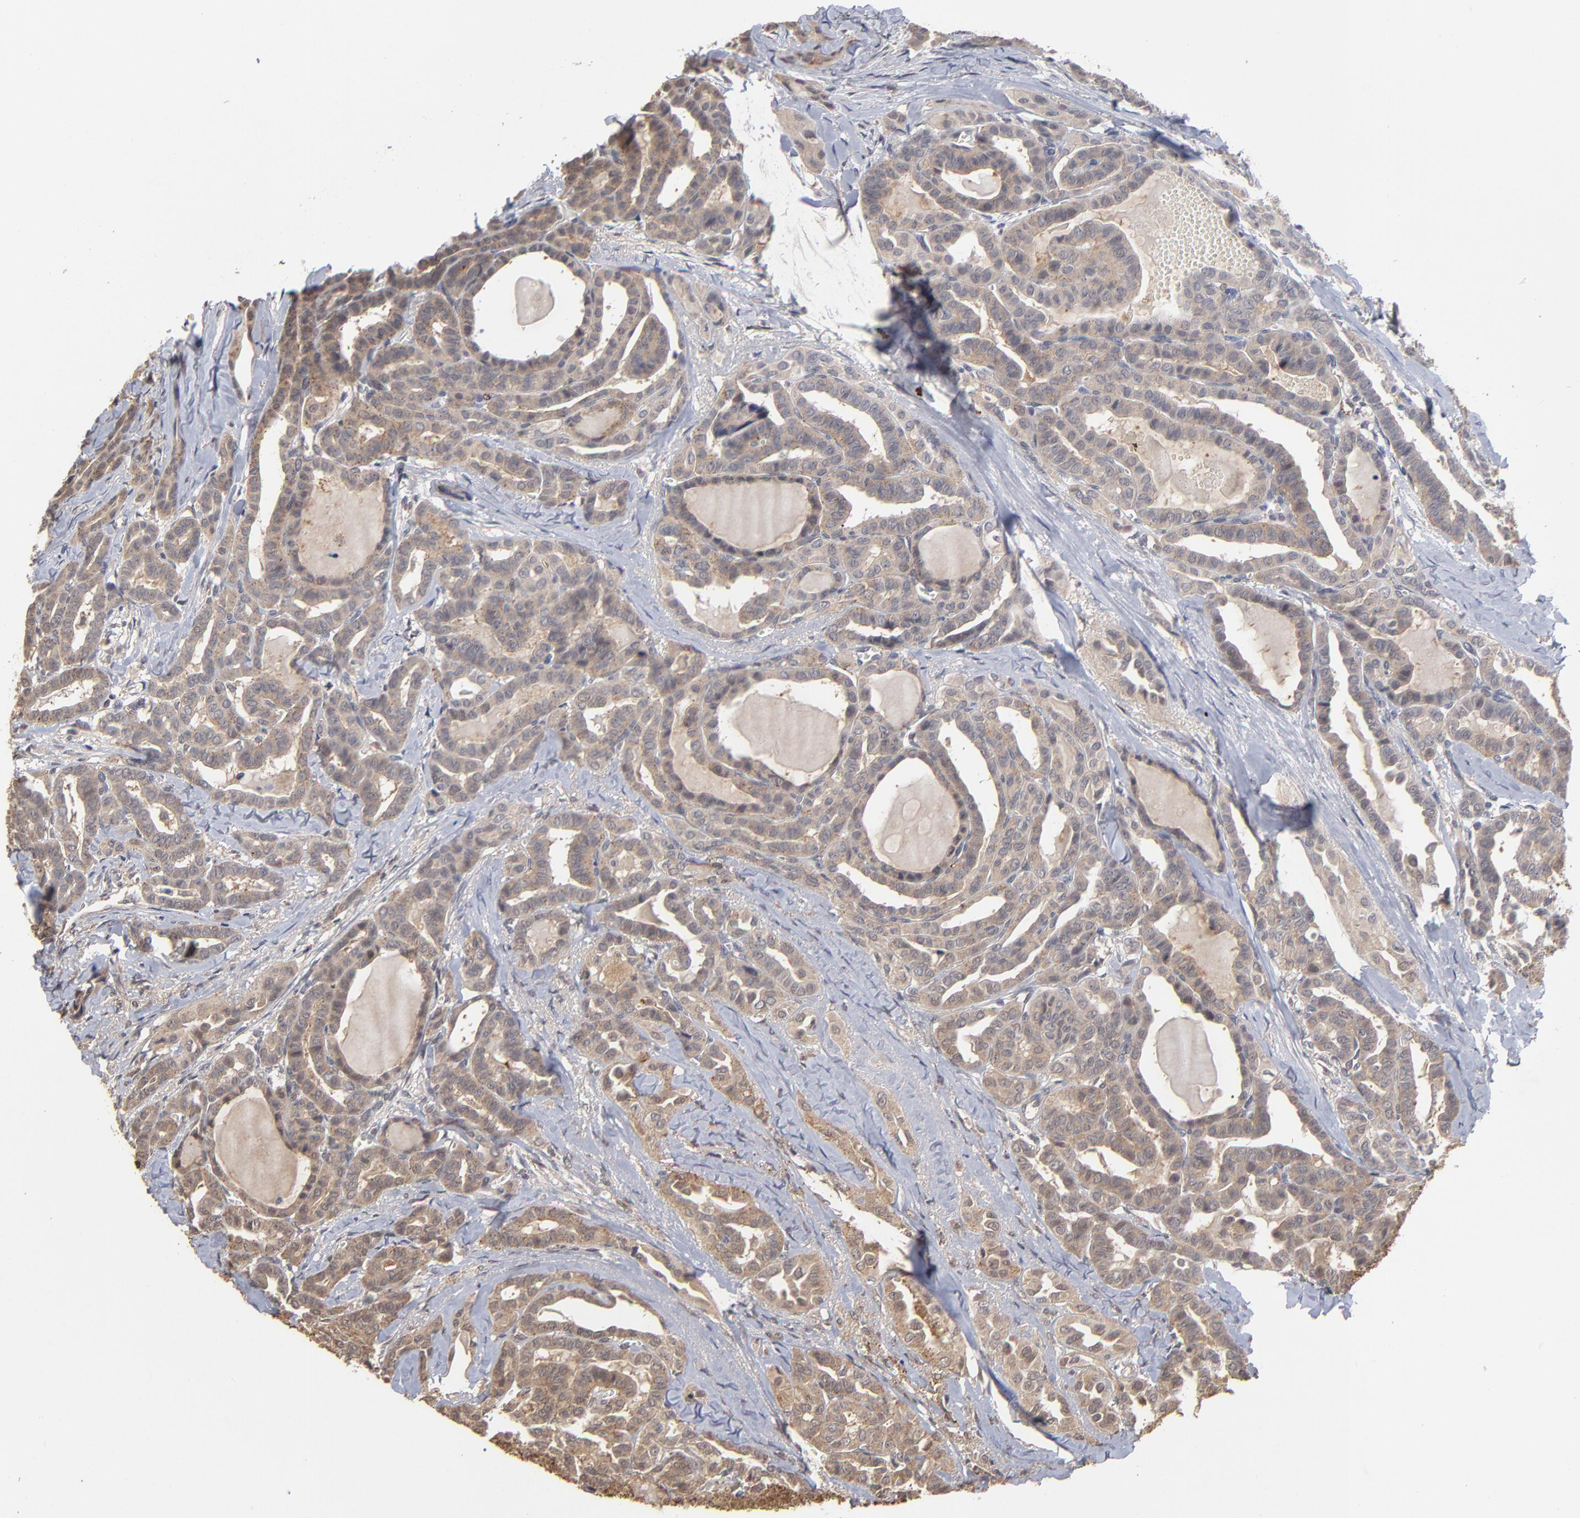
{"staining": {"intensity": "moderate", "quantity": ">75%", "location": "cytoplasmic/membranous"}, "tissue": "thyroid cancer", "cell_type": "Tumor cells", "image_type": "cancer", "snomed": [{"axis": "morphology", "description": "Carcinoma, NOS"}, {"axis": "topography", "description": "Thyroid gland"}], "caption": "There is medium levels of moderate cytoplasmic/membranous expression in tumor cells of carcinoma (thyroid), as demonstrated by immunohistochemical staining (brown color).", "gene": "ASB8", "patient": {"sex": "female", "age": 91}}